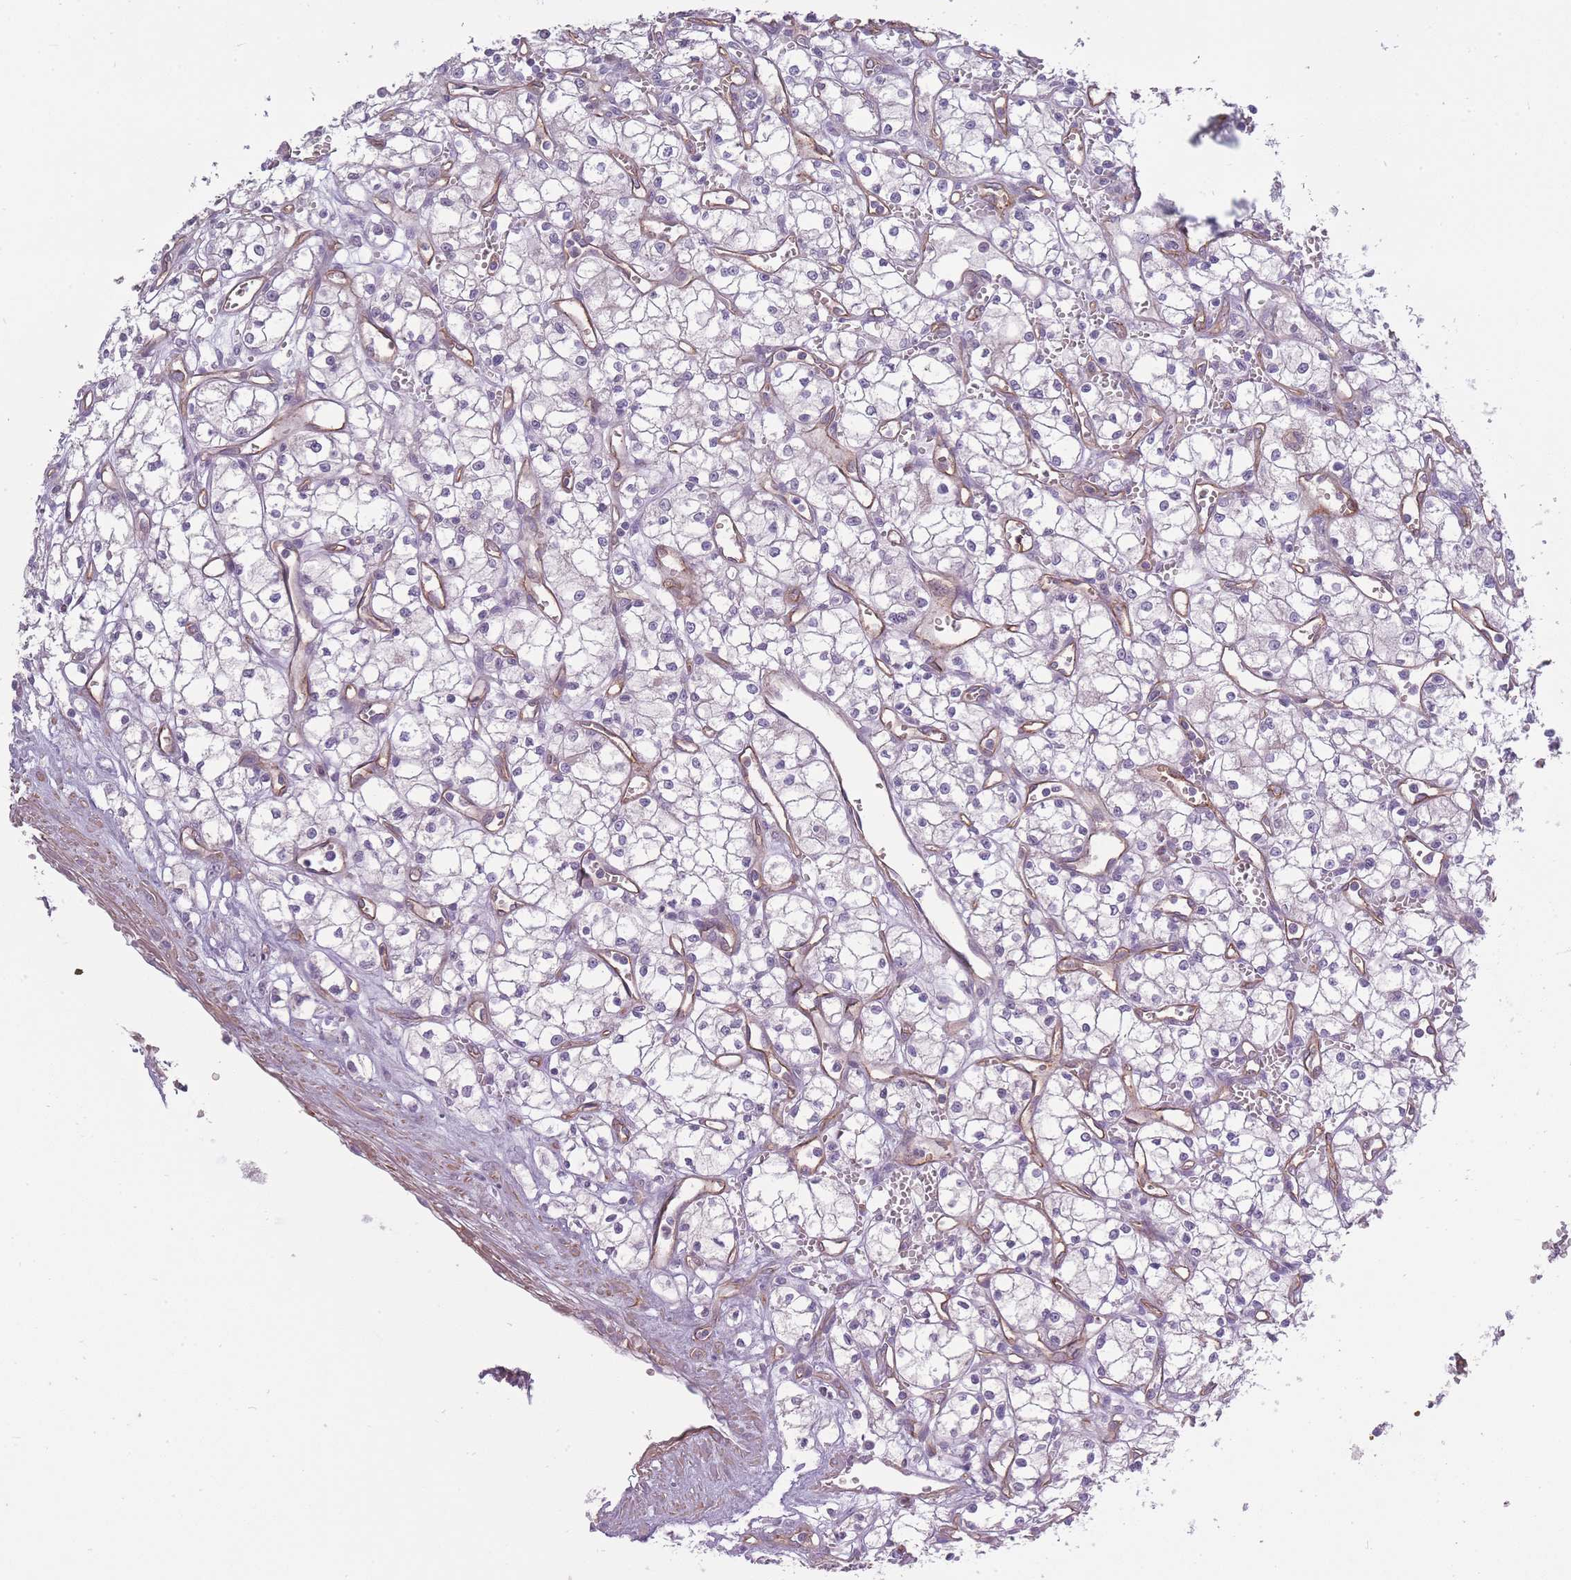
{"staining": {"intensity": "negative", "quantity": "none", "location": "none"}, "tissue": "renal cancer", "cell_type": "Tumor cells", "image_type": "cancer", "snomed": [{"axis": "morphology", "description": "Adenocarcinoma, NOS"}, {"axis": "topography", "description": "Kidney"}], "caption": "This is an IHC image of renal cancer (adenocarcinoma). There is no staining in tumor cells.", "gene": "SLC8A2", "patient": {"sex": "male", "age": 59}}